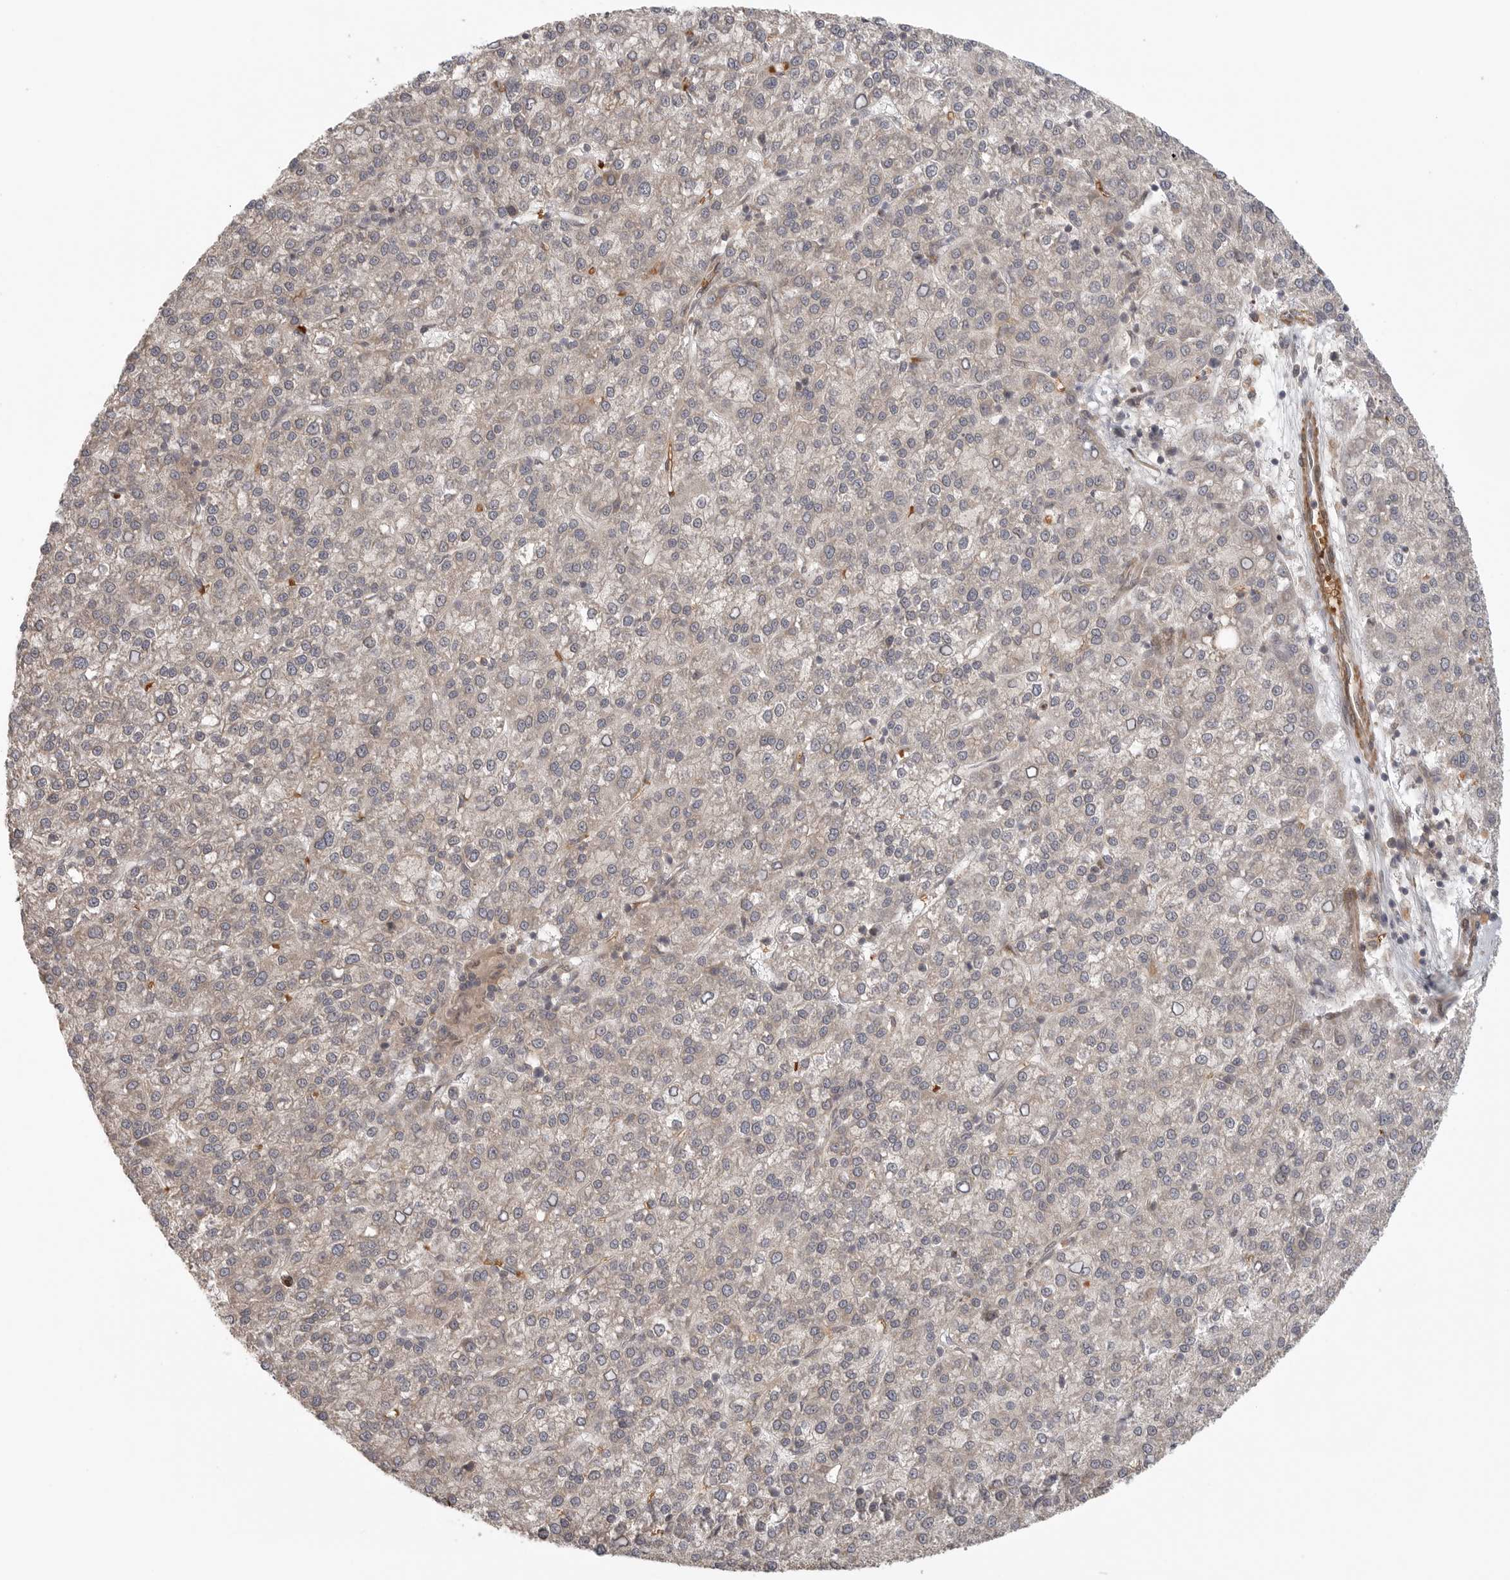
{"staining": {"intensity": "negative", "quantity": "none", "location": "none"}, "tissue": "liver cancer", "cell_type": "Tumor cells", "image_type": "cancer", "snomed": [{"axis": "morphology", "description": "Carcinoma, Hepatocellular, NOS"}, {"axis": "topography", "description": "Liver"}], "caption": "High magnification brightfield microscopy of liver hepatocellular carcinoma stained with DAB (3,3'-diaminobenzidine) (brown) and counterstained with hematoxylin (blue): tumor cells show no significant expression. (DAB (3,3'-diaminobenzidine) IHC visualized using brightfield microscopy, high magnification).", "gene": "CCPG1", "patient": {"sex": "female", "age": 58}}